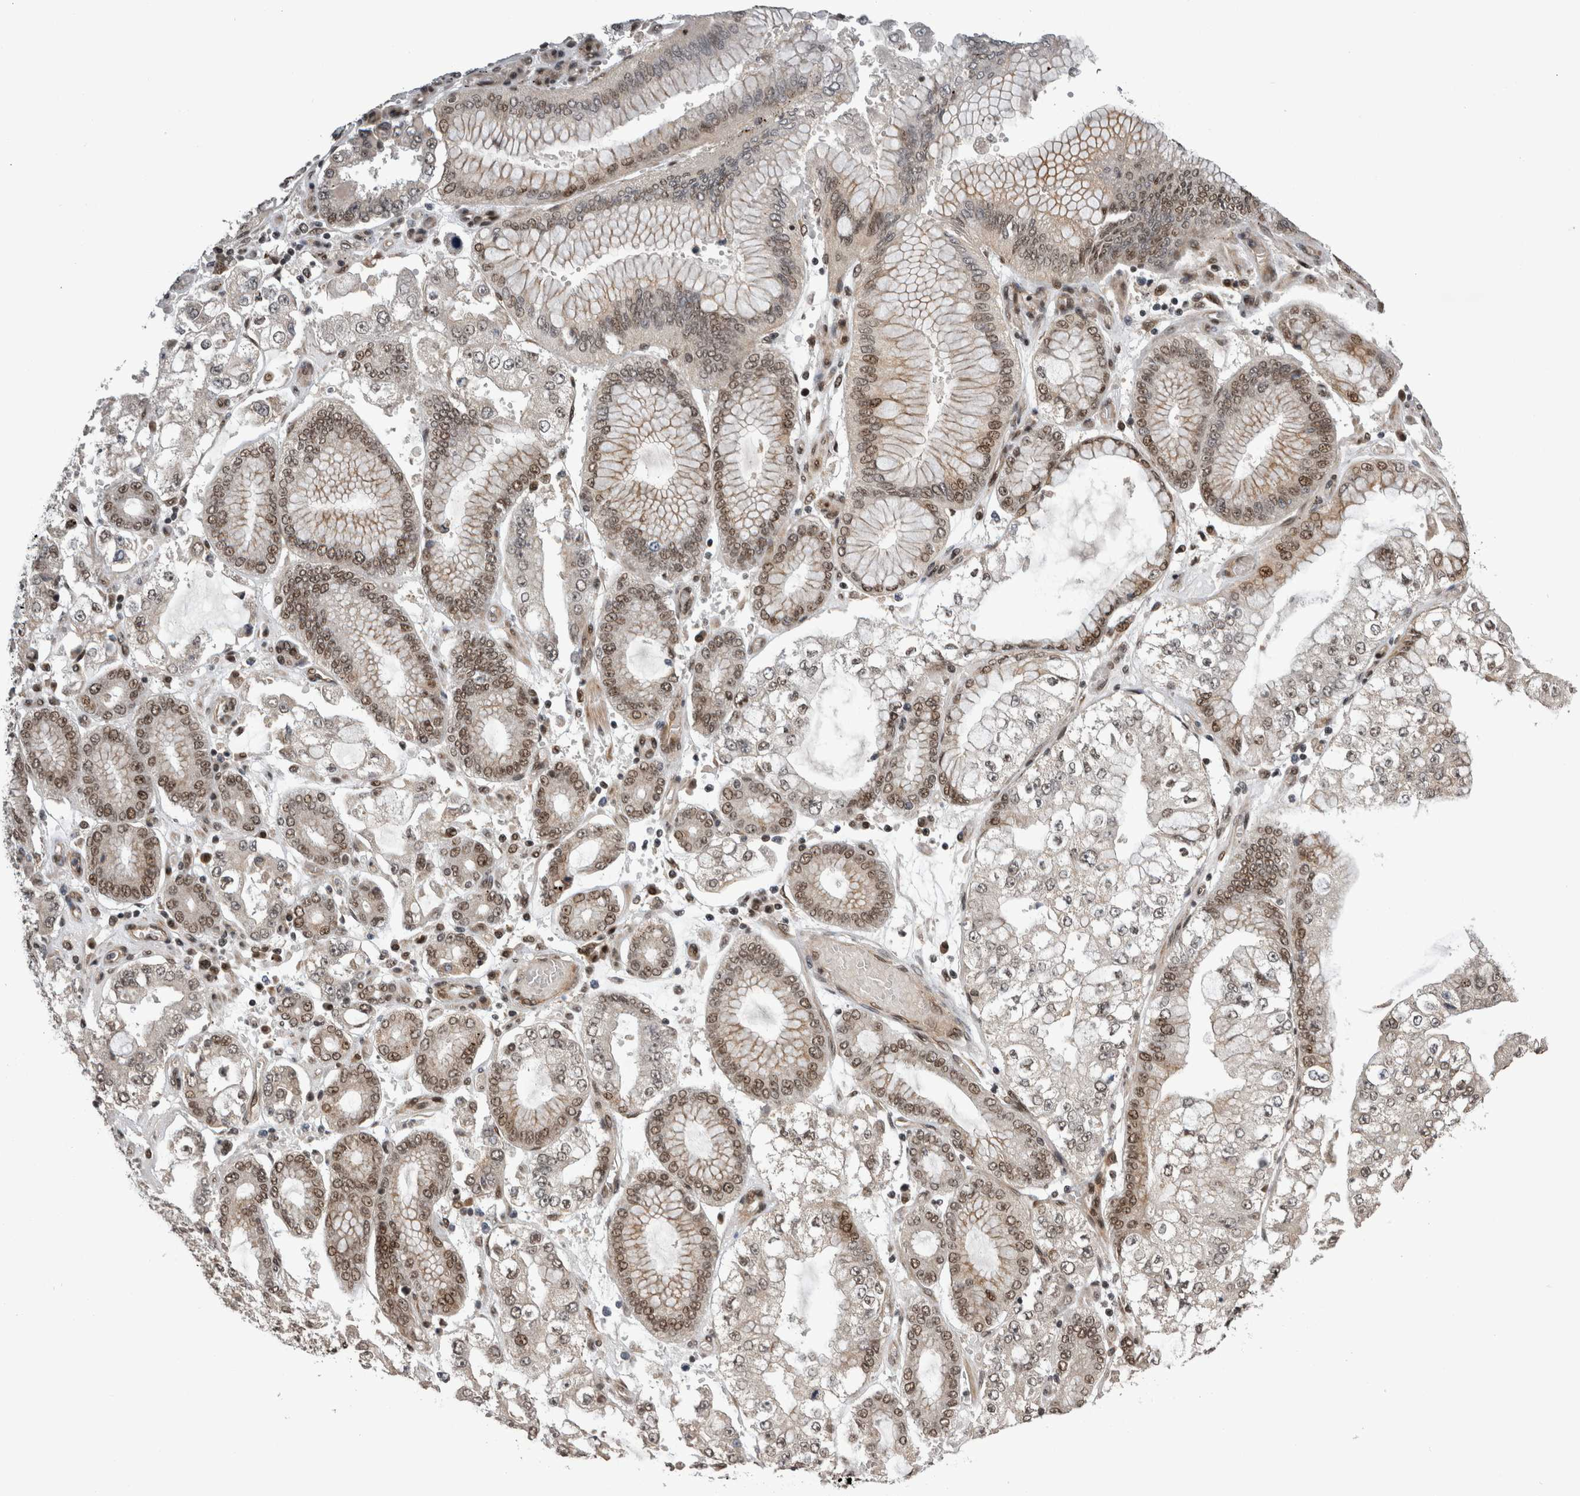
{"staining": {"intensity": "weak", "quantity": ">75%", "location": "nuclear"}, "tissue": "stomach cancer", "cell_type": "Tumor cells", "image_type": "cancer", "snomed": [{"axis": "morphology", "description": "Adenocarcinoma, NOS"}, {"axis": "topography", "description": "Stomach"}], "caption": "This micrograph displays stomach cancer (adenocarcinoma) stained with immunohistochemistry (IHC) to label a protein in brown. The nuclear of tumor cells show weak positivity for the protein. Nuclei are counter-stained blue.", "gene": "CPSF2", "patient": {"sex": "male", "age": 76}}